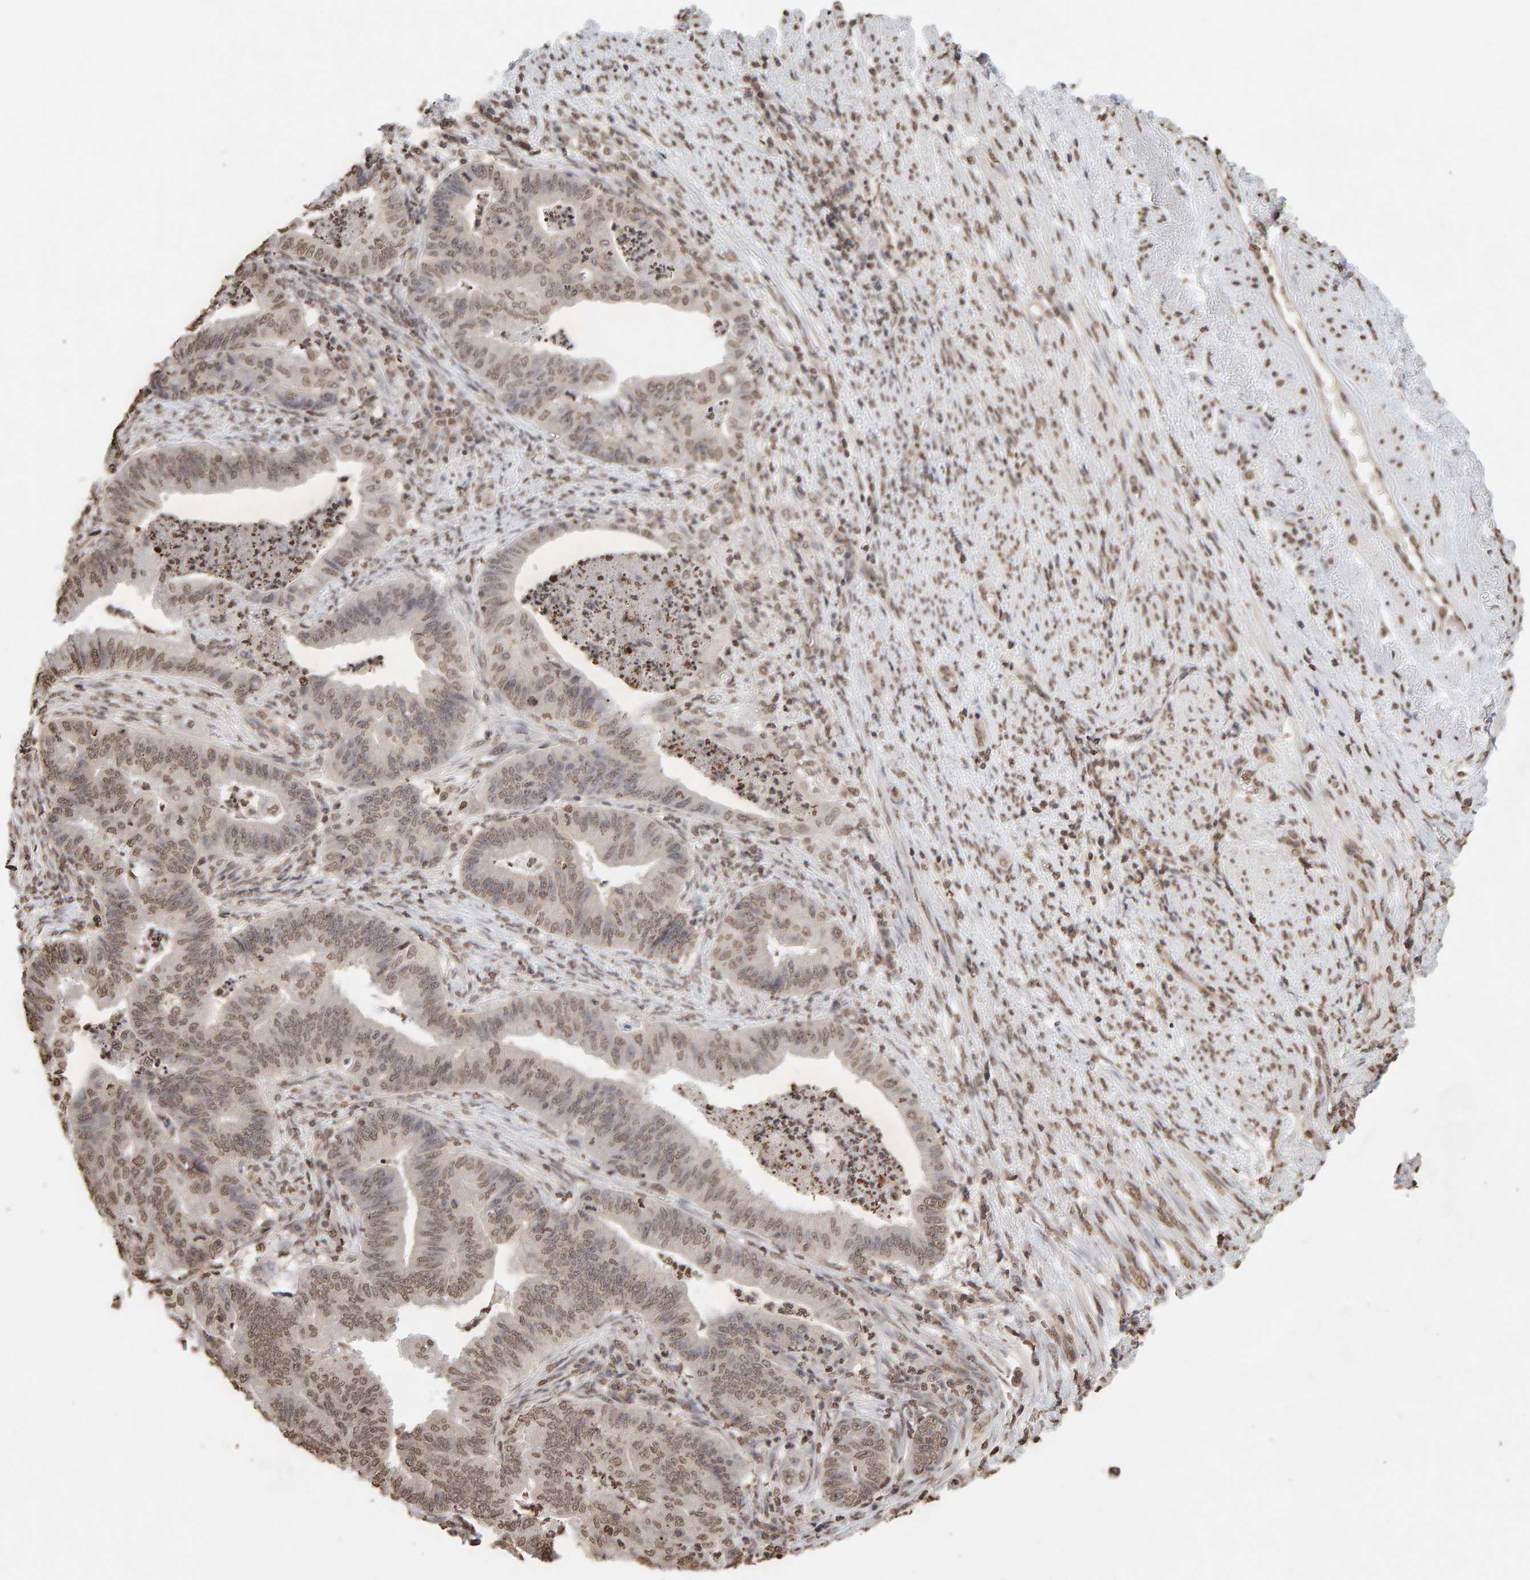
{"staining": {"intensity": "weak", "quantity": ">75%", "location": "nuclear"}, "tissue": "endometrial cancer", "cell_type": "Tumor cells", "image_type": "cancer", "snomed": [{"axis": "morphology", "description": "Polyp, NOS"}, {"axis": "morphology", "description": "Adenocarcinoma, NOS"}, {"axis": "morphology", "description": "Adenoma, NOS"}, {"axis": "topography", "description": "Endometrium"}], "caption": "Tumor cells demonstrate low levels of weak nuclear positivity in about >75% of cells in polyp (endometrial).", "gene": "DNAJB5", "patient": {"sex": "female", "age": 79}}